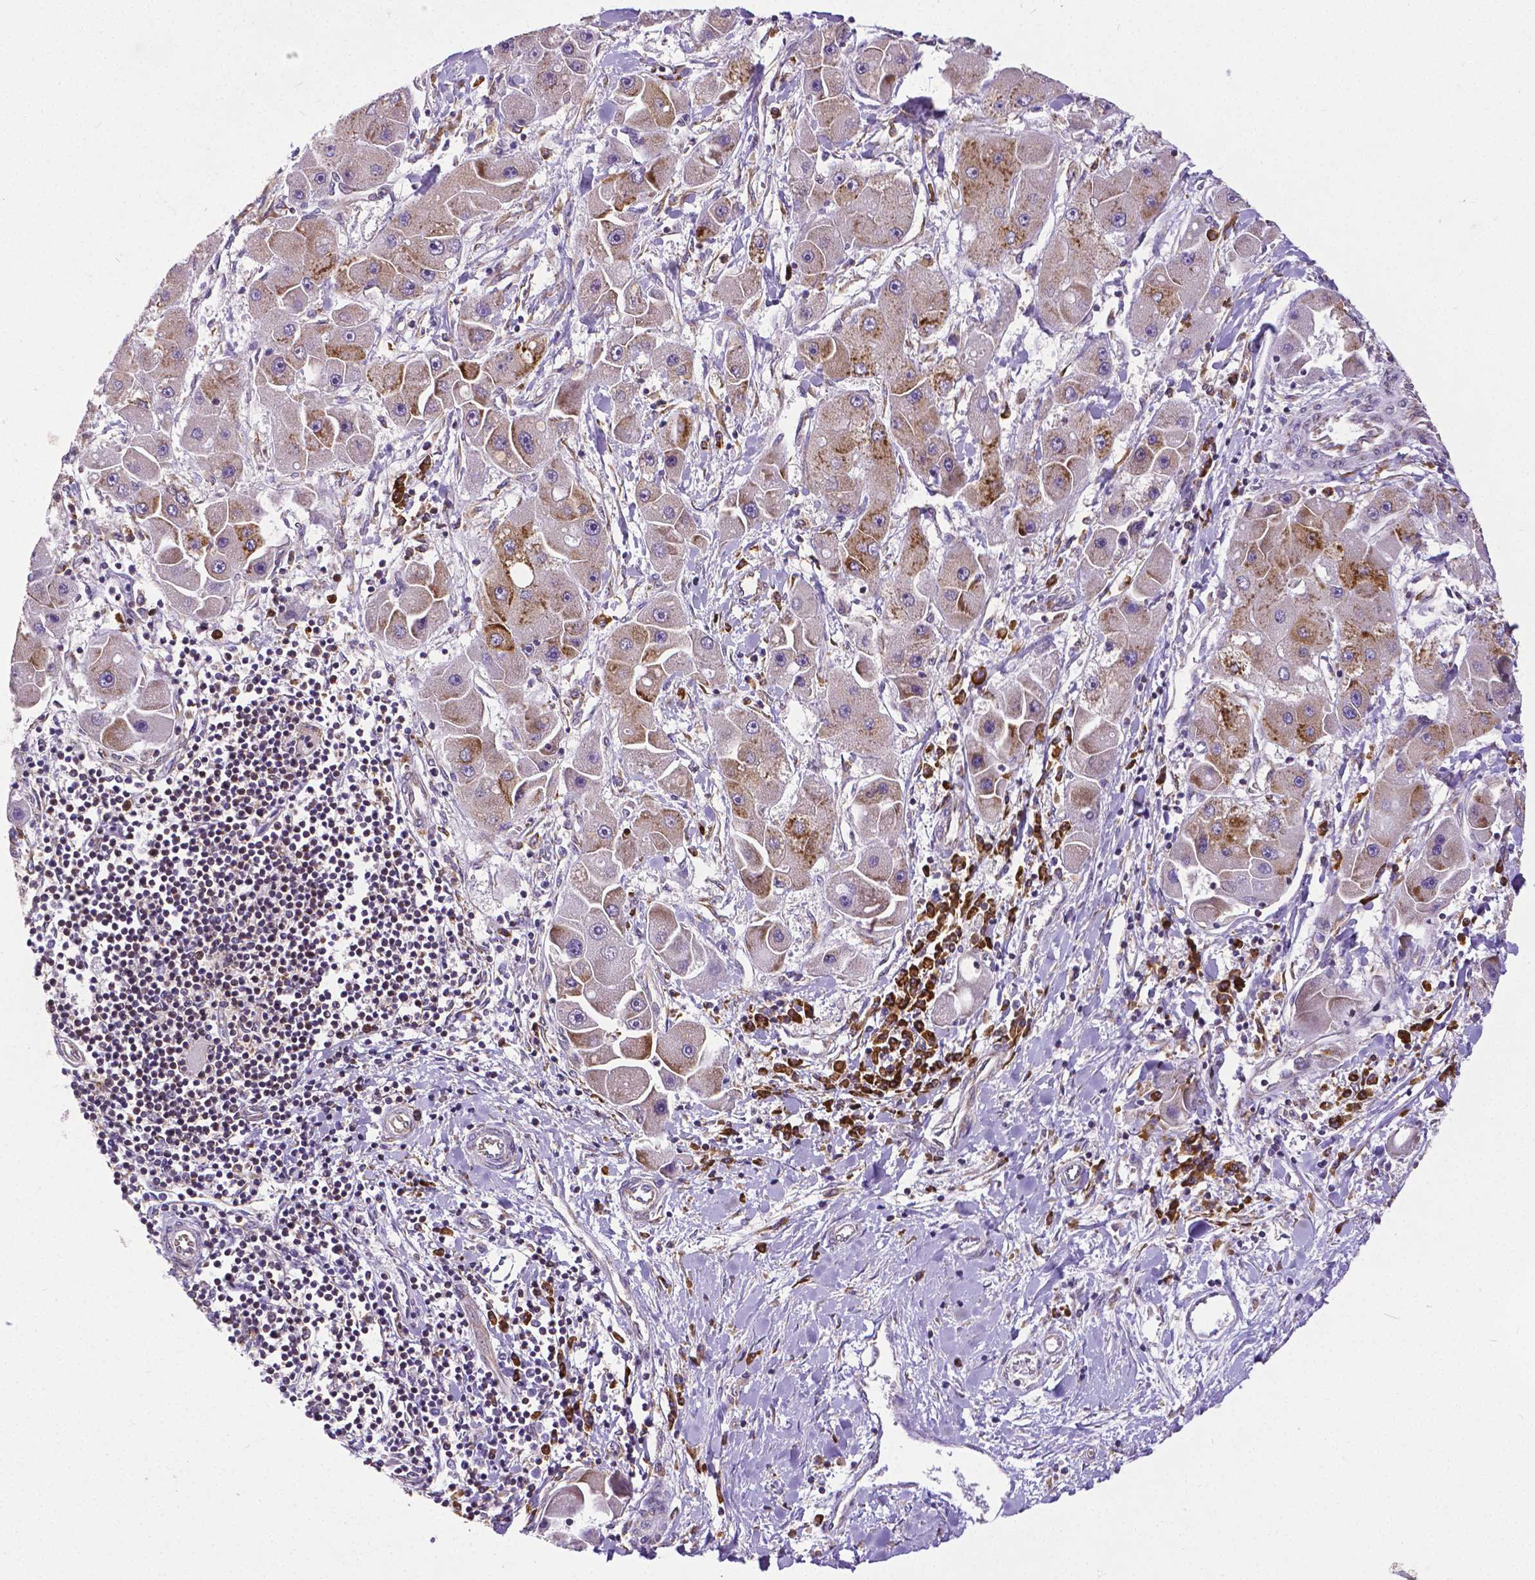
{"staining": {"intensity": "moderate", "quantity": "<25%", "location": "cytoplasmic/membranous"}, "tissue": "liver cancer", "cell_type": "Tumor cells", "image_type": "cancer", "snomed": [{"axis": "morphology", "description": "Carcinoma, Hepatocellular, NOS"}, {"axis": "topography", "description": "Liver"}], "caption": "DAB immunohistochemical staining of liver cancer (hepatocellular carcinoma) exhibits moderate cytoplasmic/membranous protein expression in approximately <25% of tumor cells.", "gene": "MTDH", "patient": {"sex": "male", "age": 24}}